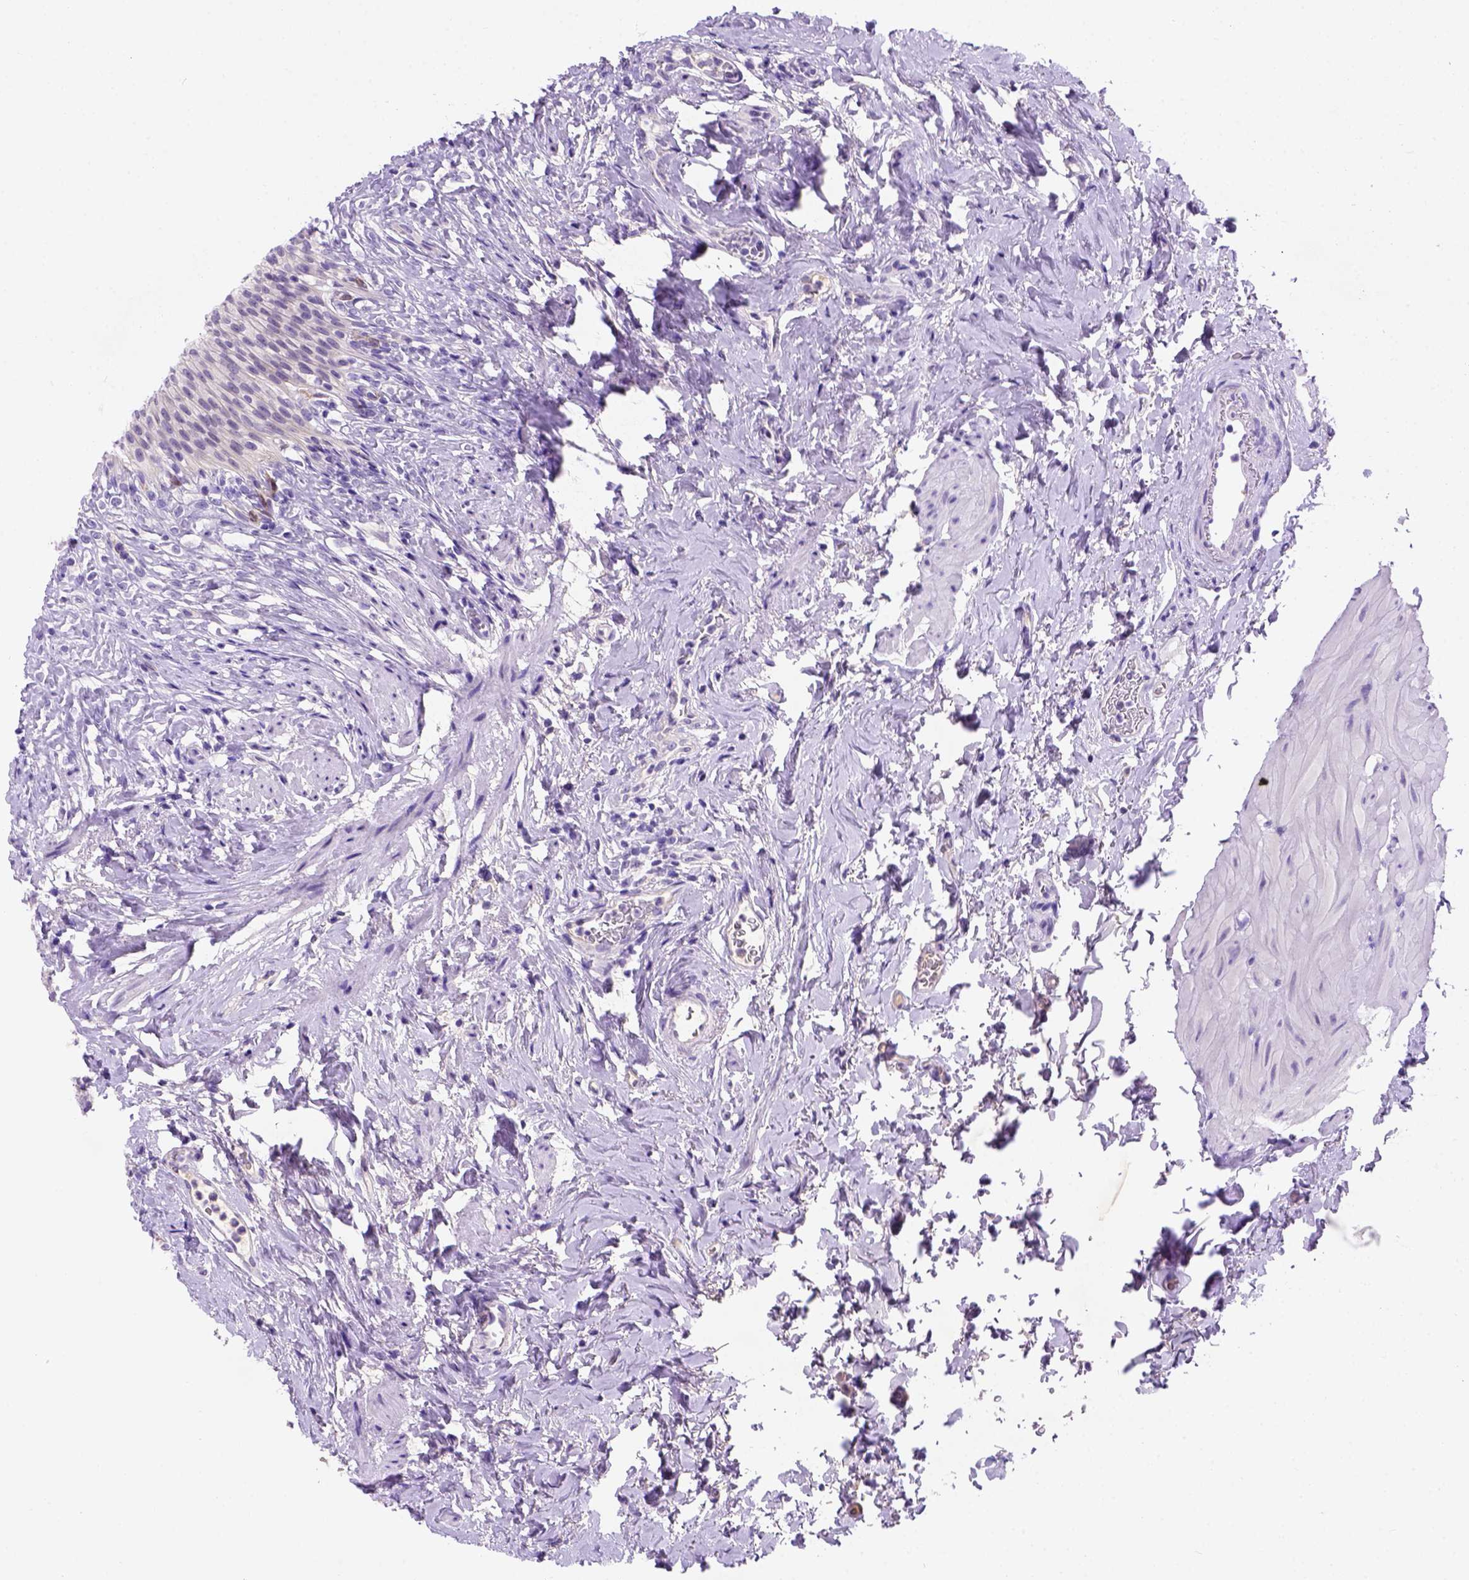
{"staining": {"intensity": "negative", "quantity": "none", "location": "none"}, "tissue": "urinary bladder", "cell_type": "Urothelial cells", "image_type": "normal", "snomed": [{"axis": "morphology", "description": "Normal tissue, NOS"}, {"axis": "topography", "description": "Urinary bladder"}, {"axis": "topography", "description": "Prostate"}], "caption": "Human urinary bladder stained for a protein using IHC reveals no expression in urothelial cells.", "gene": "FAM81B", "patient": {"sex": "male", "age": 76}}